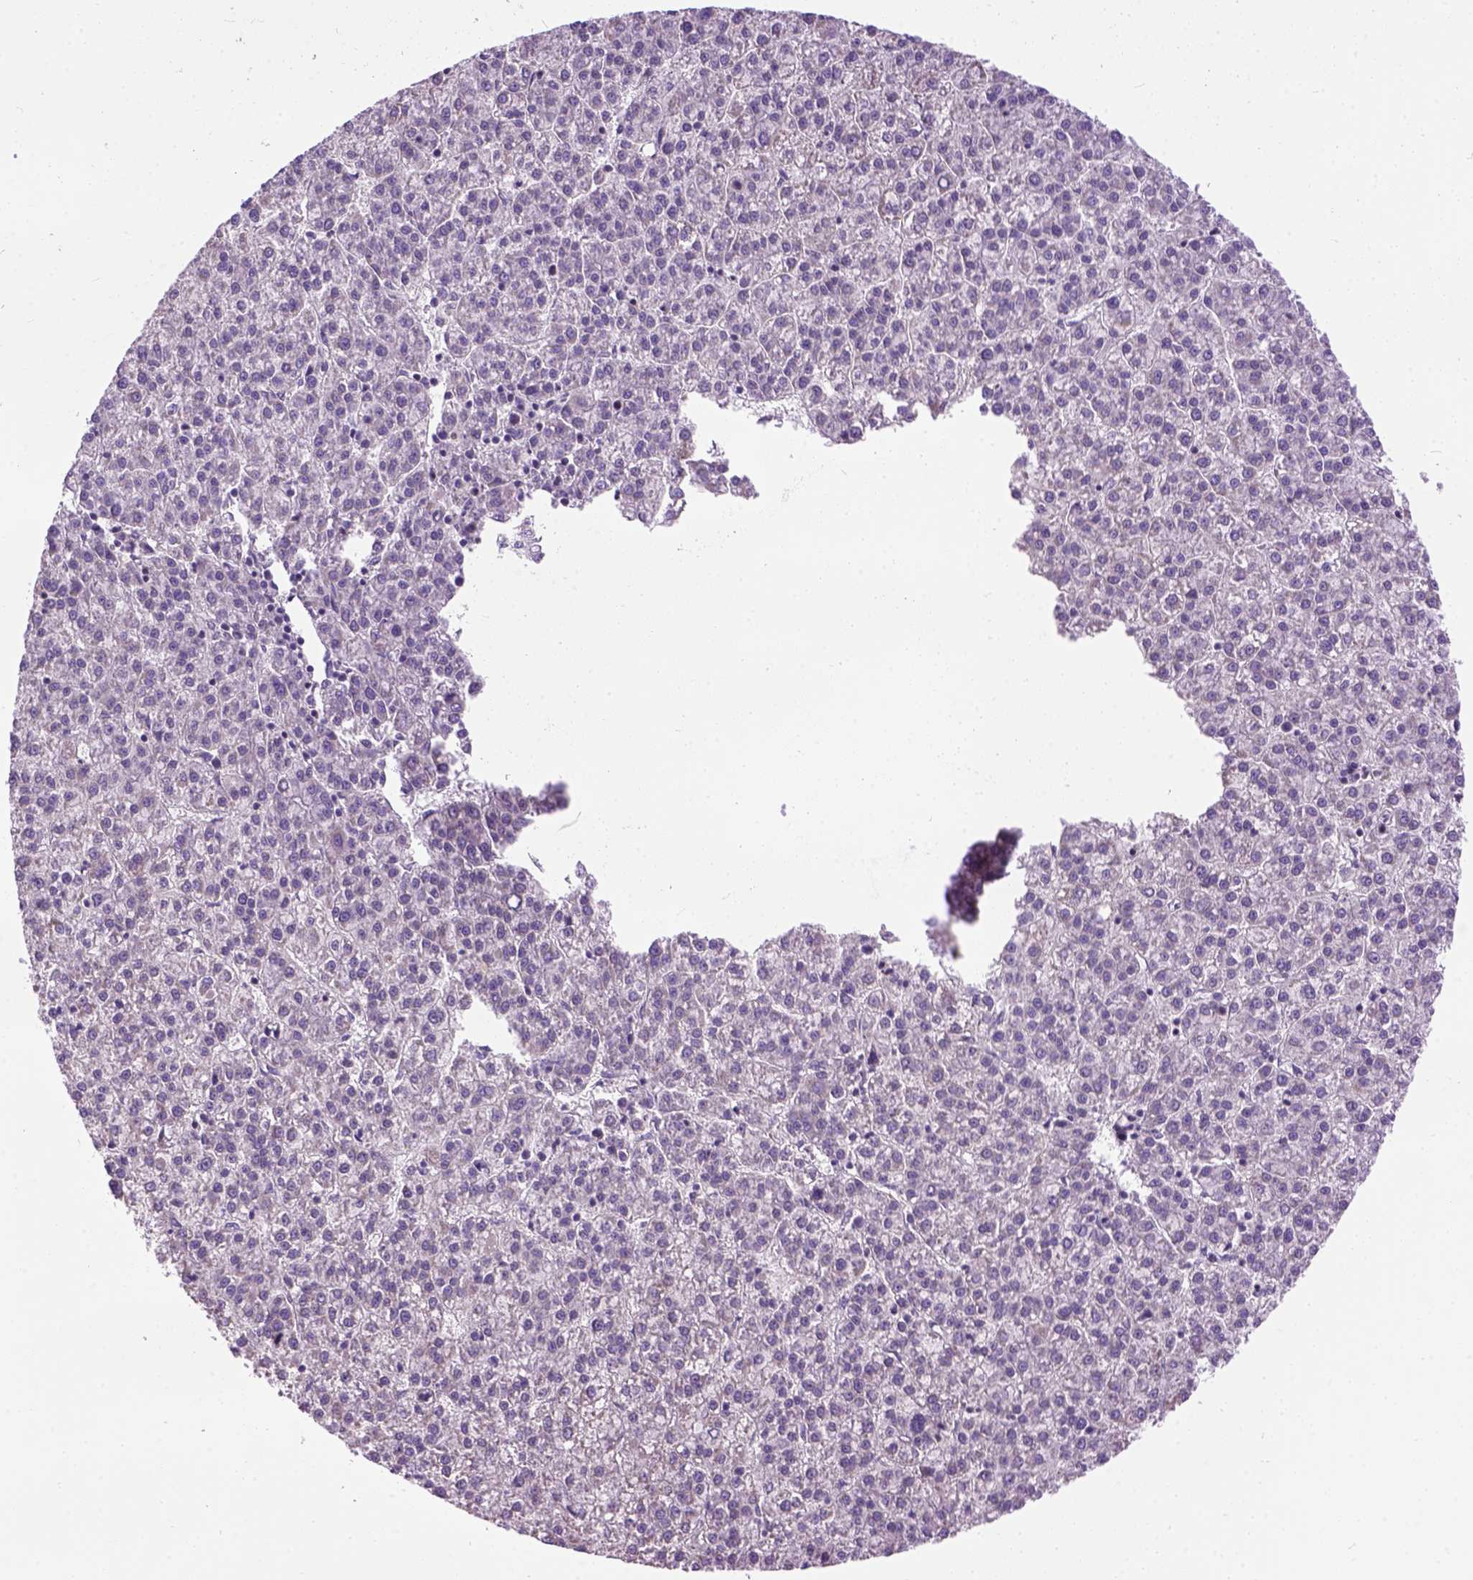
{"staining": {"intensity": "negative", "quantity": "none", "location": "none"}, "tissue": "liver cancer", "cell_type": "Tumor cells", "image_type": "cancer", "snomed": [{"axis": "morphology", "description": "Carcinoma, Hepatocellular, NOS"}, {"axis": "topography", "description": "Liver"}], "caption": "Human liver cancer (hepatocellular carcinoma) stained for a protein using IHC exhibits no staining in tumor cells.", "gene": "MAPT", "patient": {"sex": "female", "age": 58}}